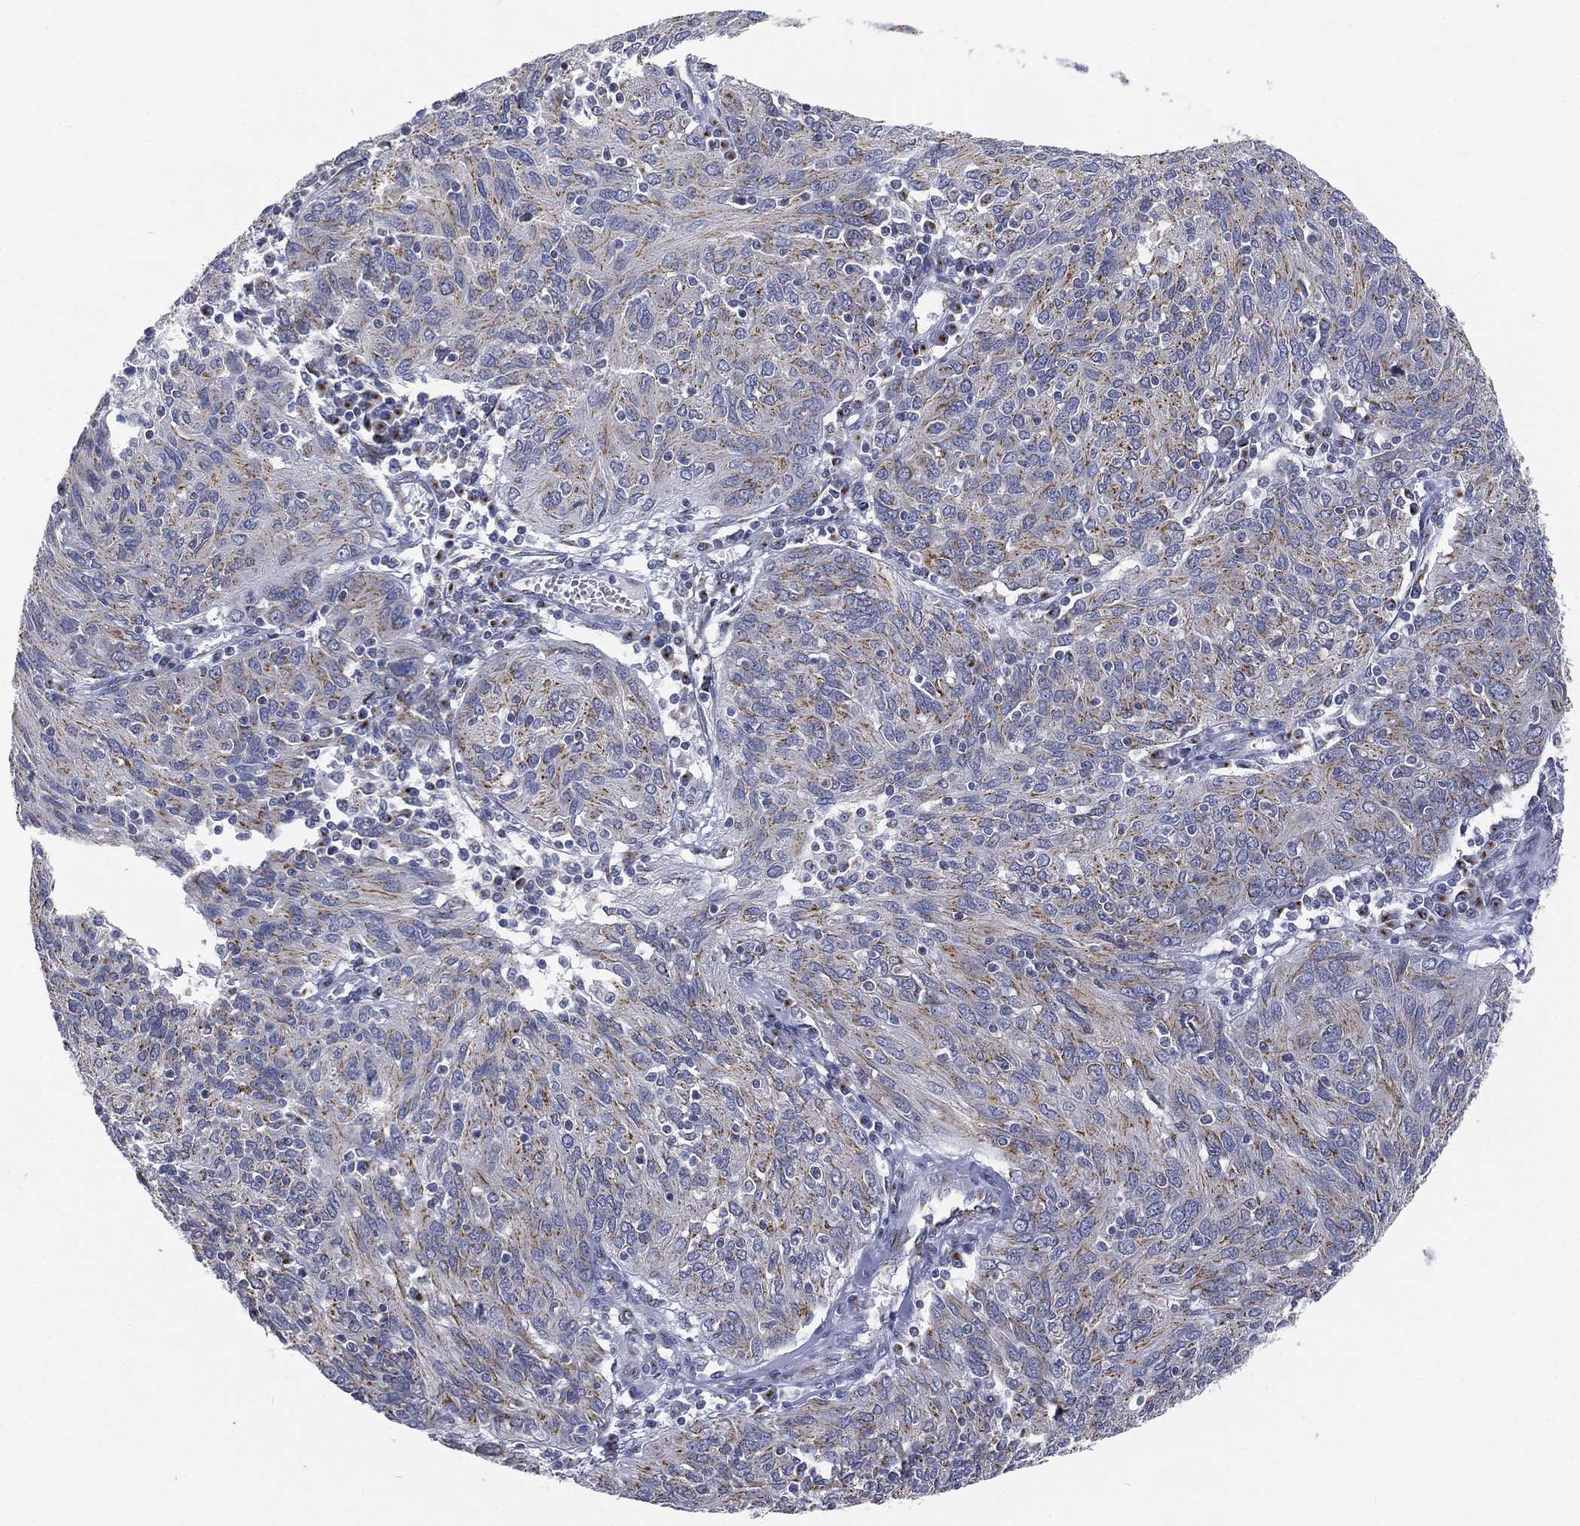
{"staining": {"intensity": "moderate", "quantity": "<25%", "location": "cytoplasmic/membranous"}, "tissue": "ovarian cancer", "cell_type": "Tumor cells", "image_type": "cancer", "snomed": [{"axis": "morphology", "description": "Carcinoma, endometroid"}, {"axis": "topography", "description": "Ovary"}], "caption": "Protein expression analysis of ovarian cancer shows moderate cytoplasmic/membranous expression in approximately <25% of tumor cells. Using DAB (3,3'-diaminobenzidine) (brown) and hematoxylin (blue) stains, captured at high magnification using brightfield microscopy.", "gene": "TICAM1", "patient": {"sex": "female", "age": 50}}